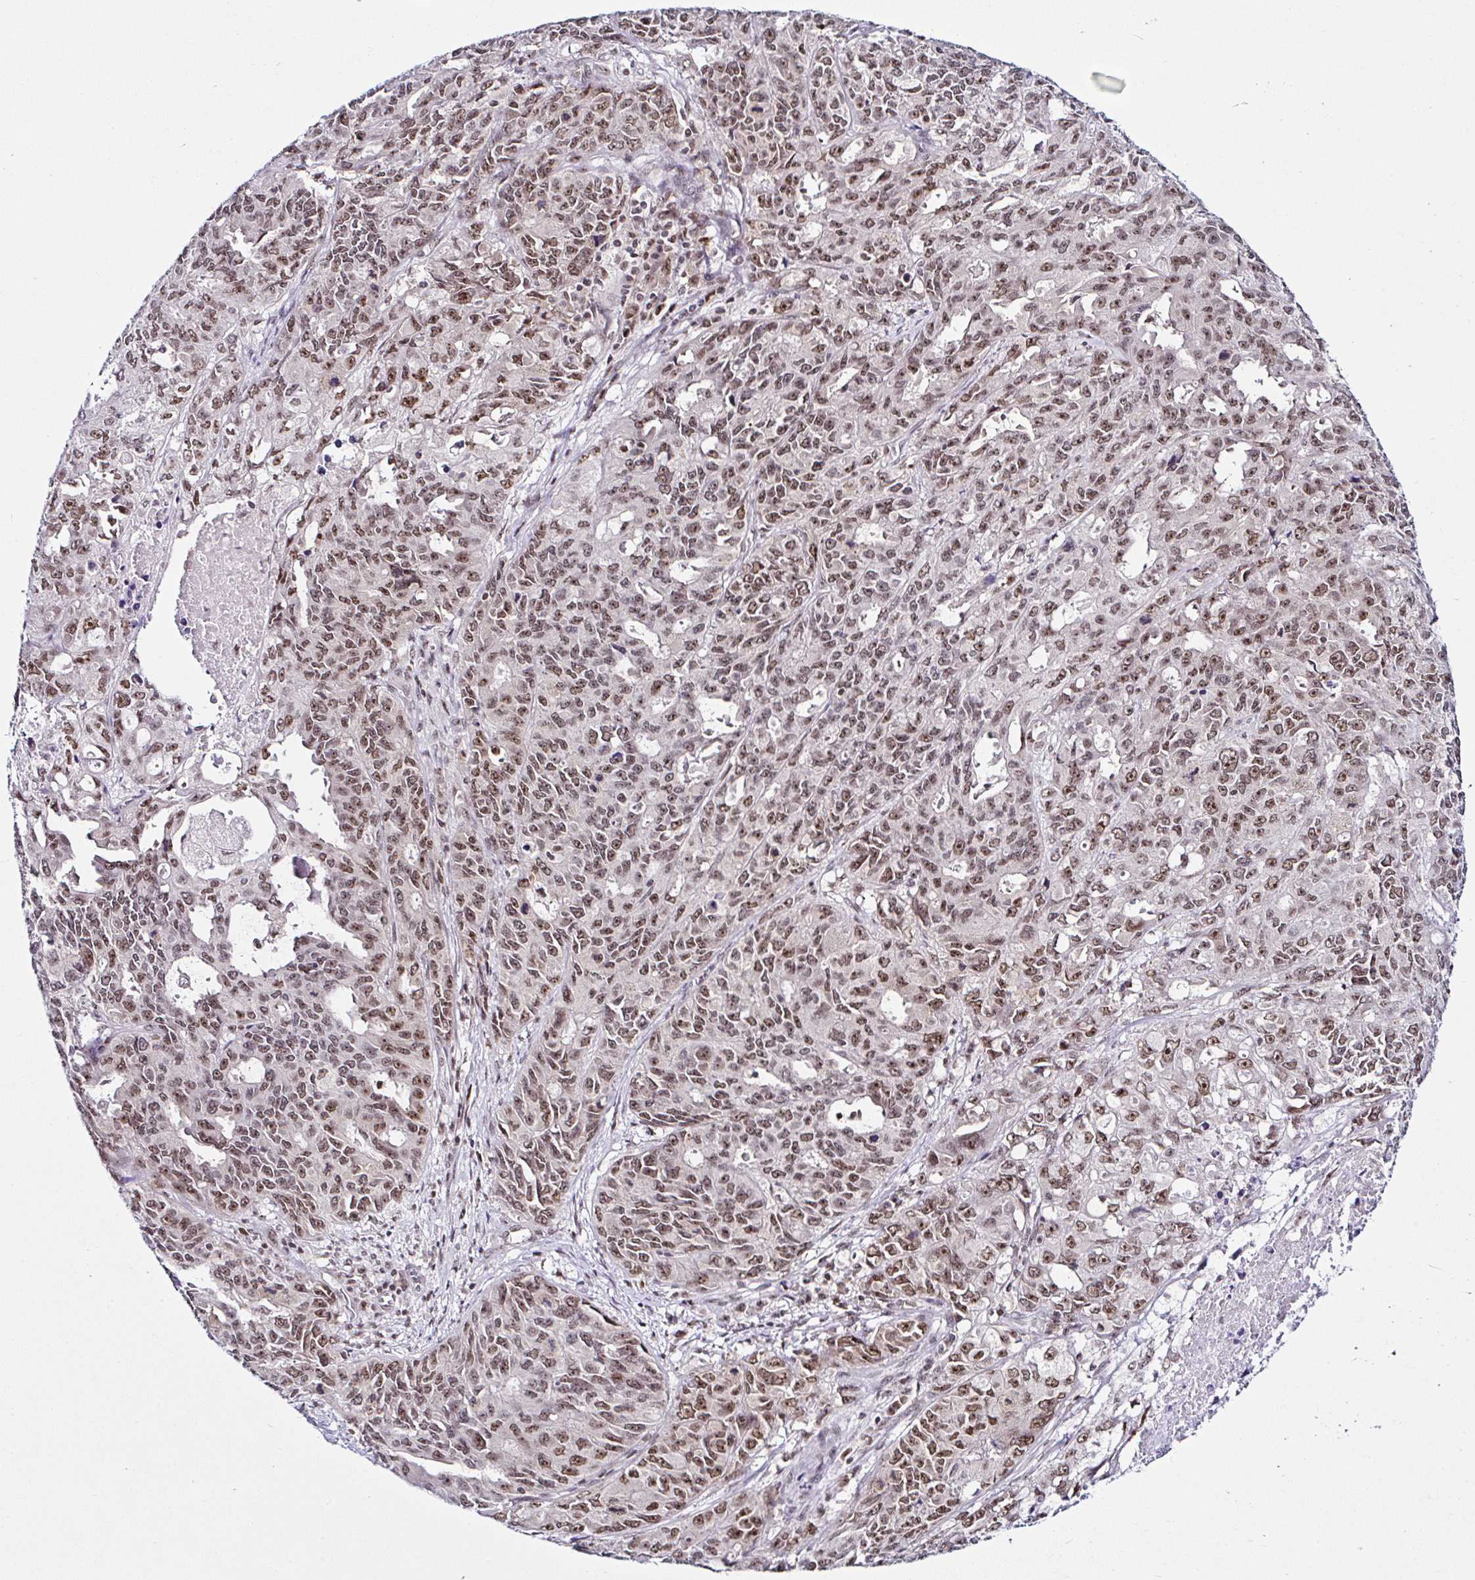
{"staining": {"intensity": "moderate", "quantity": ">75%", "location": "nuclear"}, "tissue": "endometrial cancer", "cell_type": "Tumor cells", "image_type": "cancer", "snomed": [{"axis": "morphology", "description": "Adenocarcinoma, NOS"}, {"axis": "topography", "description": "Uterus"}], "caption": "Approximately >75% of tumor cells in endometrial adenocarcinoma demonstrate moderate nuclear protein staining as visualized by brown immunohistochemical staining.", "gene": "PTPN2", "patient": {"sex": "female", "age": 79}}